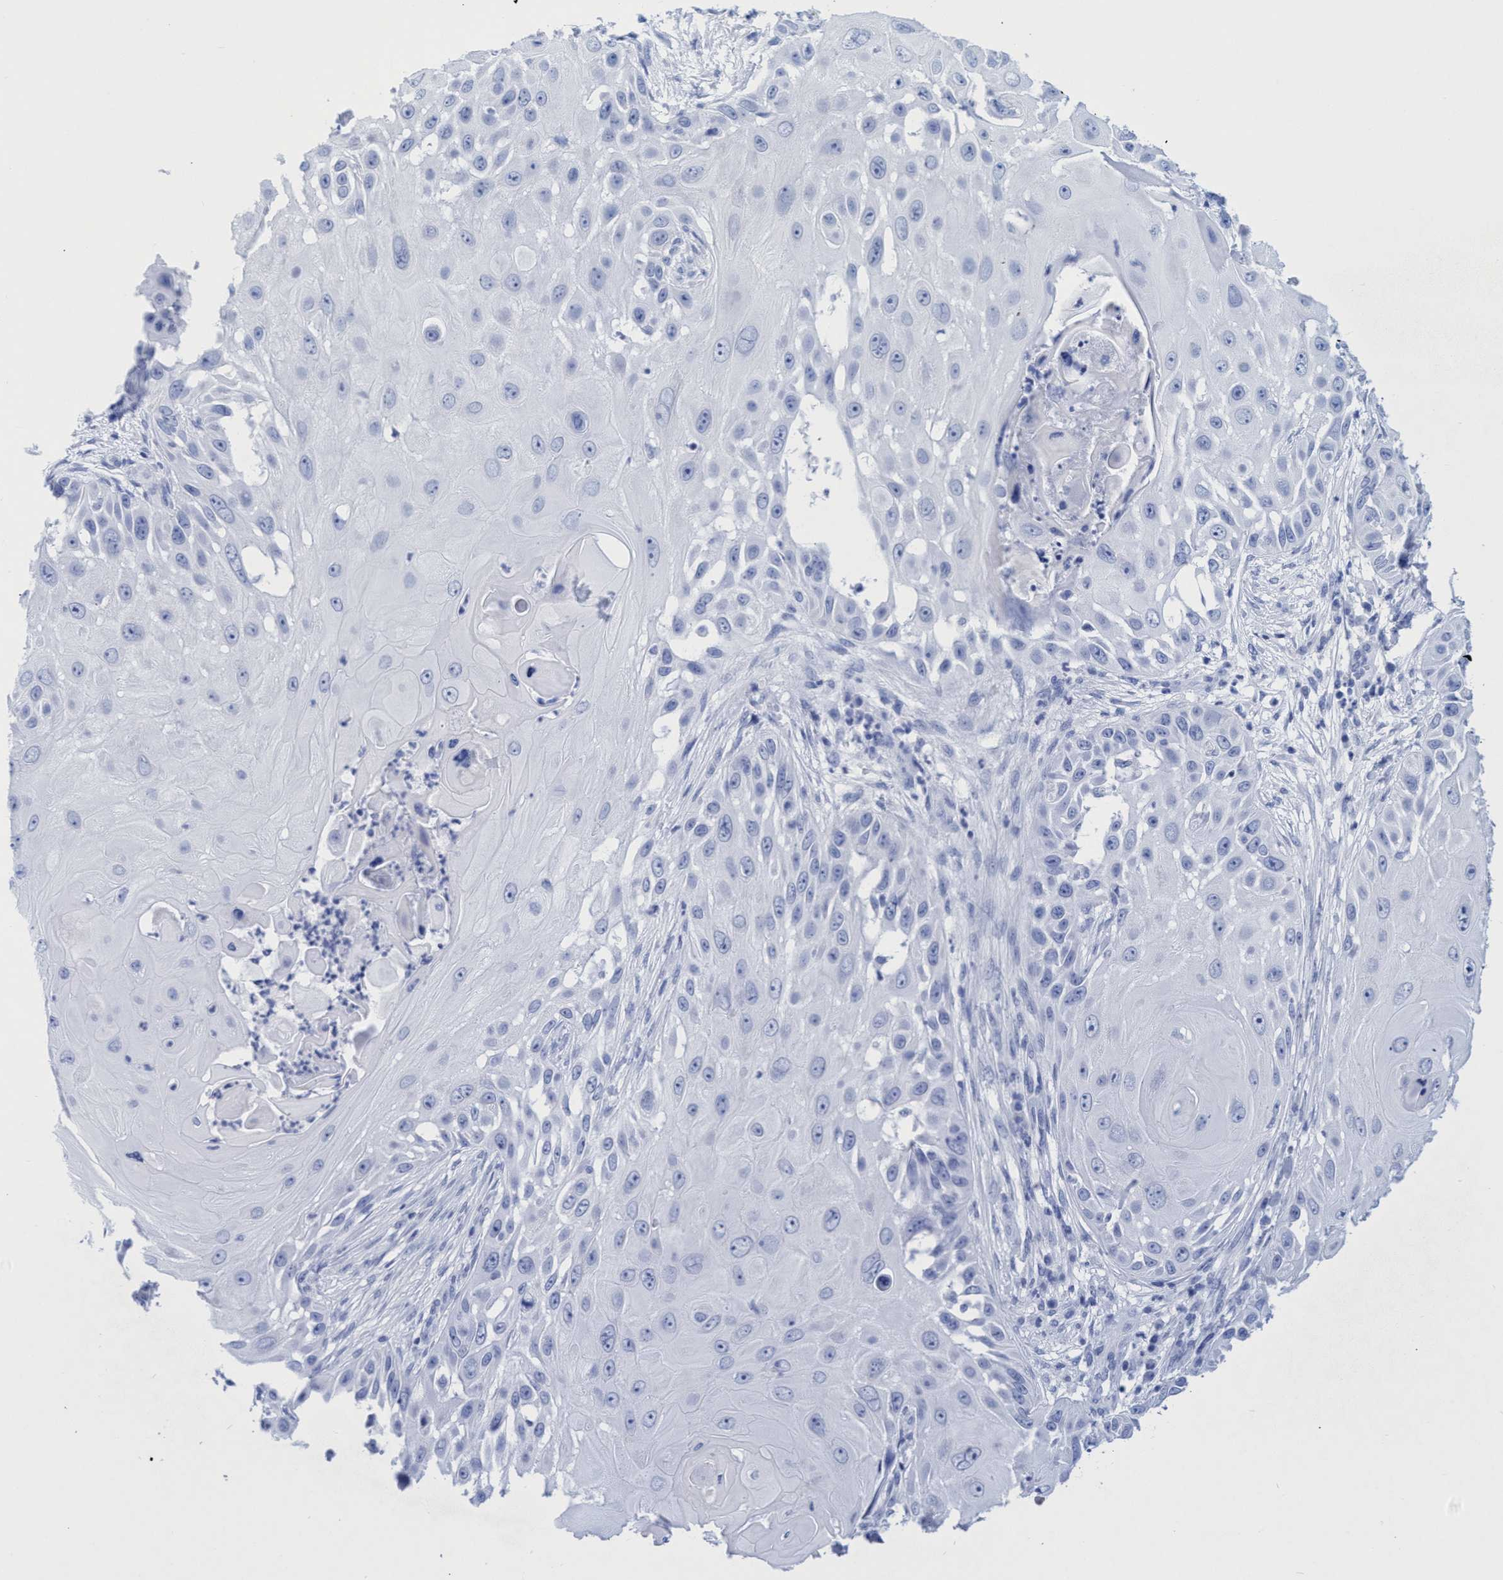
{"staining": {"intensity": "negative", "quantity": "none", "location": "none"}, "tissue": "skin cancer", "cell_type": "Tumor cells", "image_type": "cancer", "snomed": [{"axis": "morphology", "description": "Squamous cell carcinoma, NOS"}, {"axis": "topography", "description": "Skin"}], "caption": "A high-resolution photomicrograph shows immunohistochemistry staining of skin cancer (squamous cell carcinoma), which displays no significant positivity in tumor cells.", "gene": "INSL6", "patient": {"sex": "female", "age": 44}}